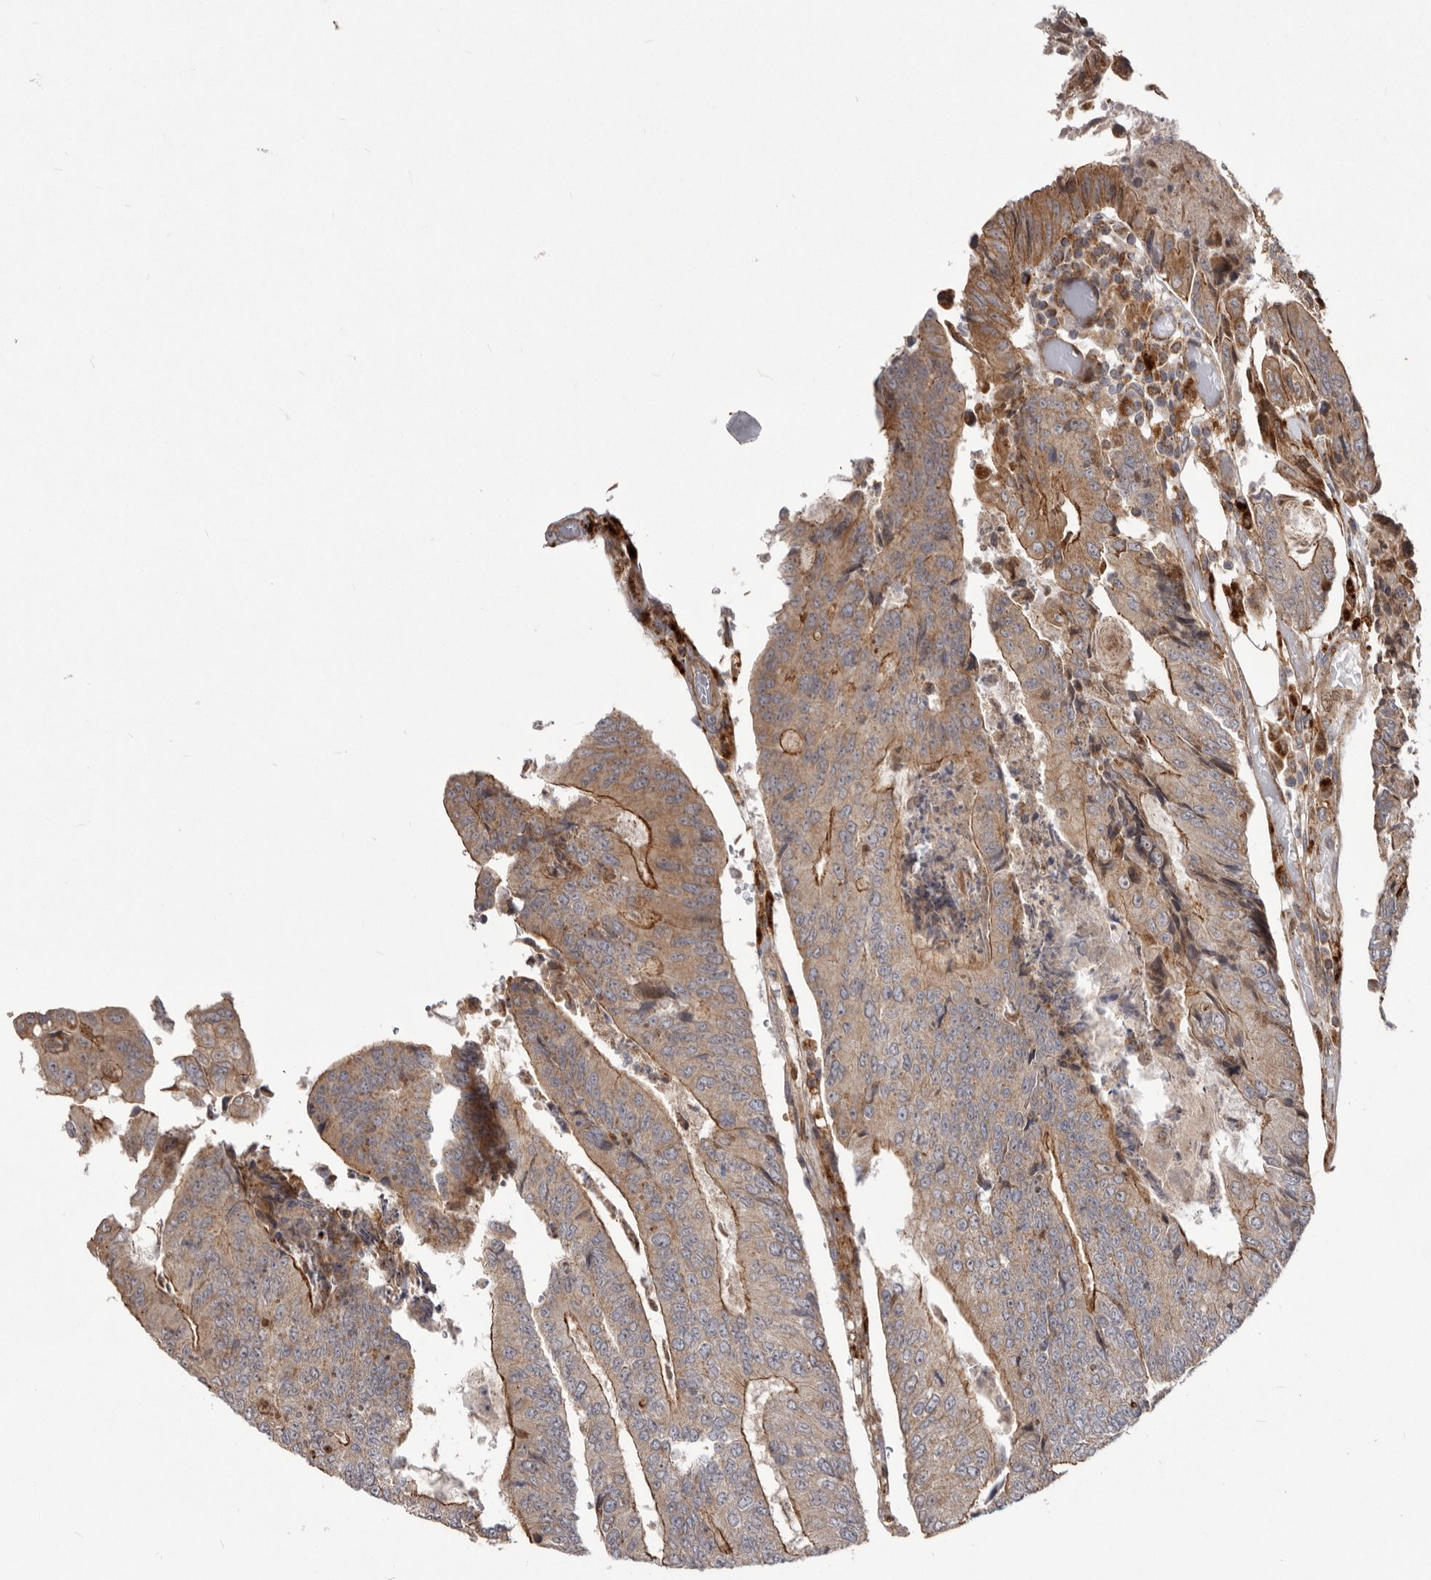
{"staining": {"intensity": "moderate", "quantity": ">75%", "location": "cytoplasmic/membranous"}, "tissue": "colorectal cancer", "cell_type": "Tumor cells", "image_type": "cancer", "snomed": [{"axis": "morphology", "description": "Adenocarcinoma, NOS"}, {"axis": "topography", "description": "Colon"}], "caption": "Colorectal adenocarcinoma stained with IHC shows moderate cytoplasmic/membranous expression in approximately >75% of tumor cells.", "gene": "NUP43", "patient": {"sex": "female", "age": 67}}